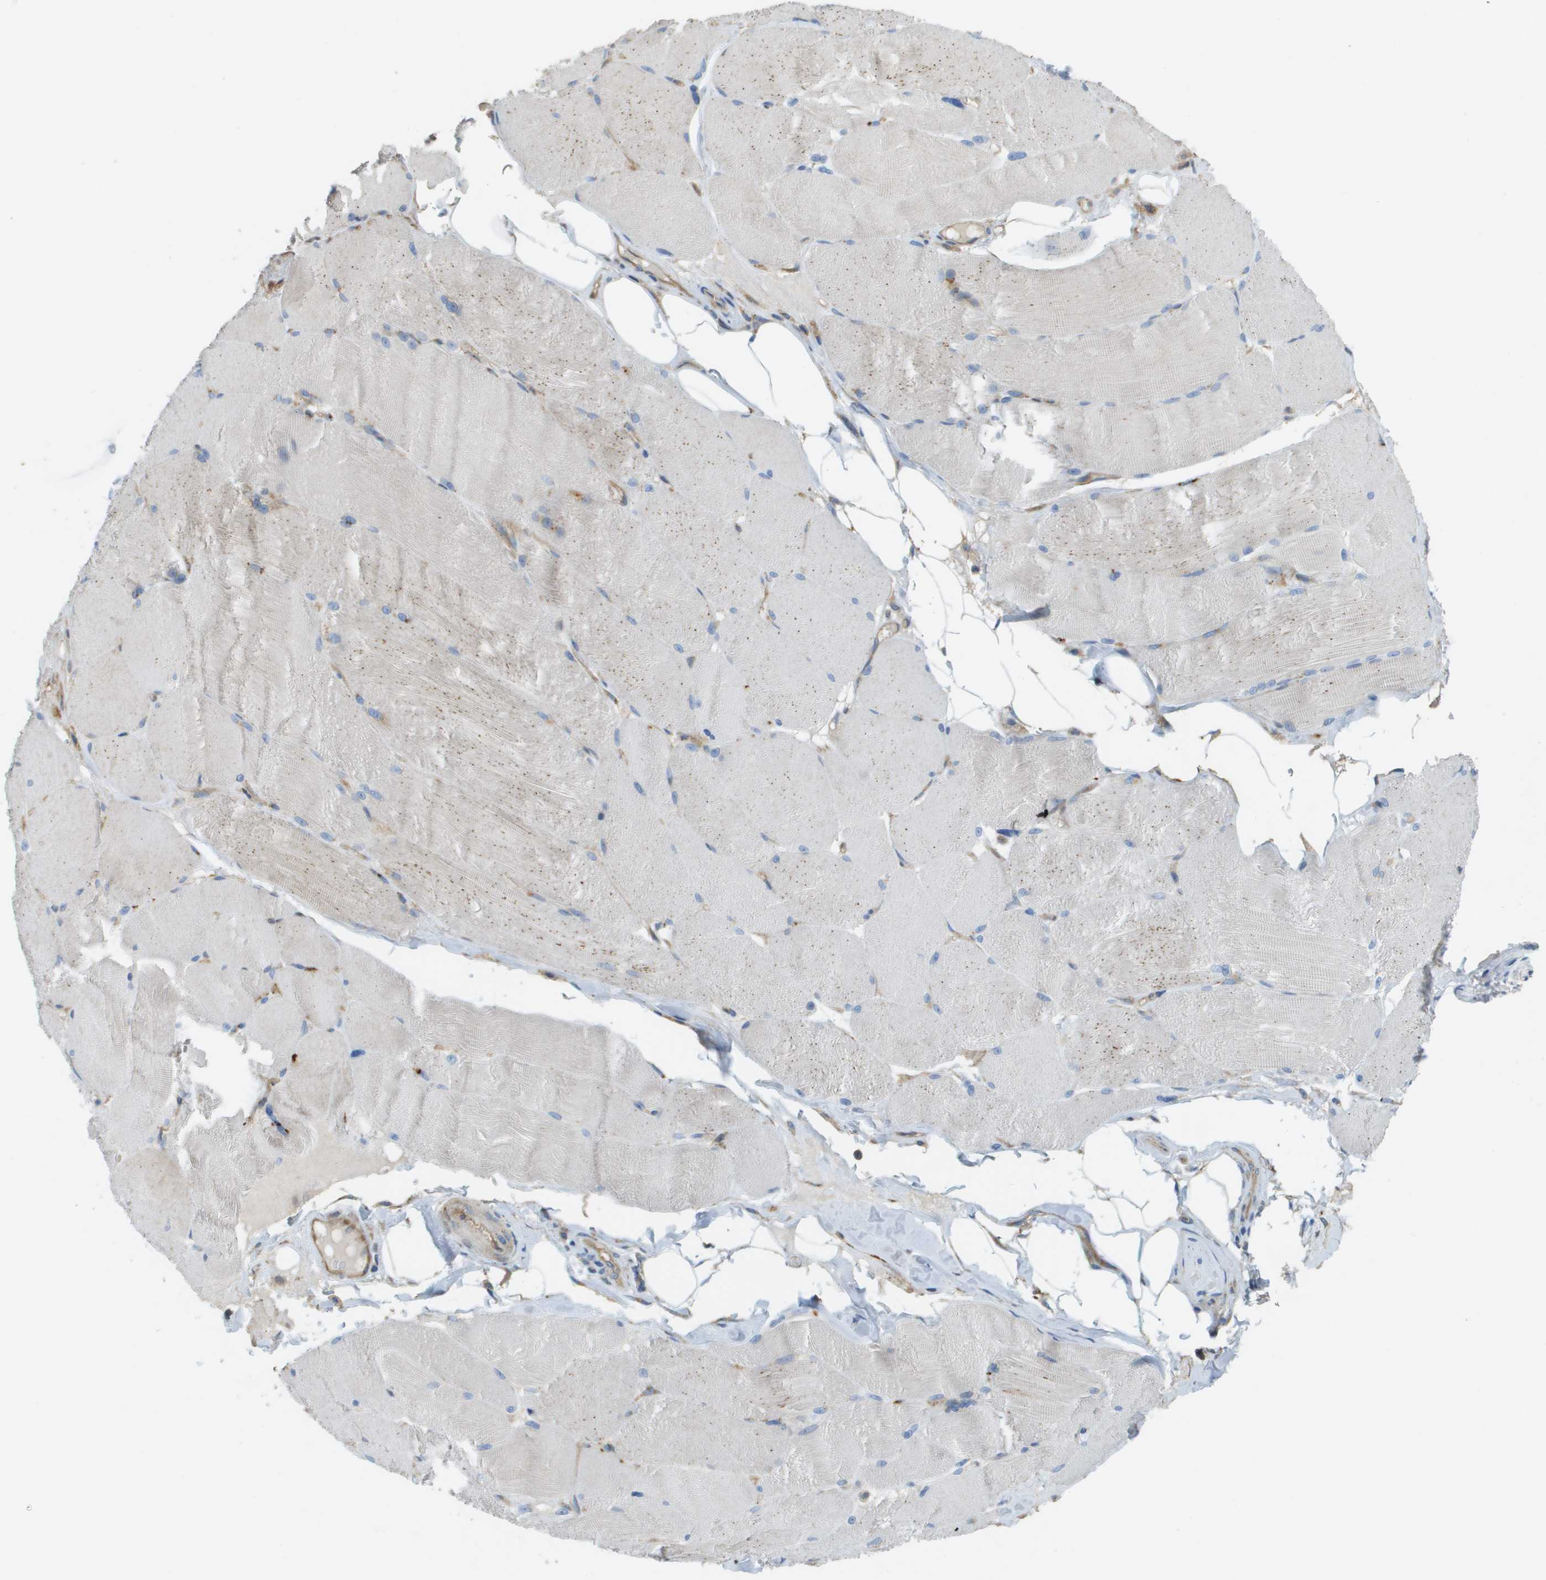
{"staining": {"intensity": "negative", "quantity": "none", "location": "none"}, "tissue": "skeletal muscle", "cell_type": "Myocytes", "image_type": "normal", "snomed": [{"axis": "morphology", "description": "Normal tissue, NOS"}, {"axis": "topography", "description": "Skin"}, {"axis": "topography", "description": "Skeletal muscle"}], "caption": "The IHC histopathology image has no significant expression in myocytes of skeletal muscle.", "gene": "CASP10", "patient": {"sex": "male", "age": 83}}